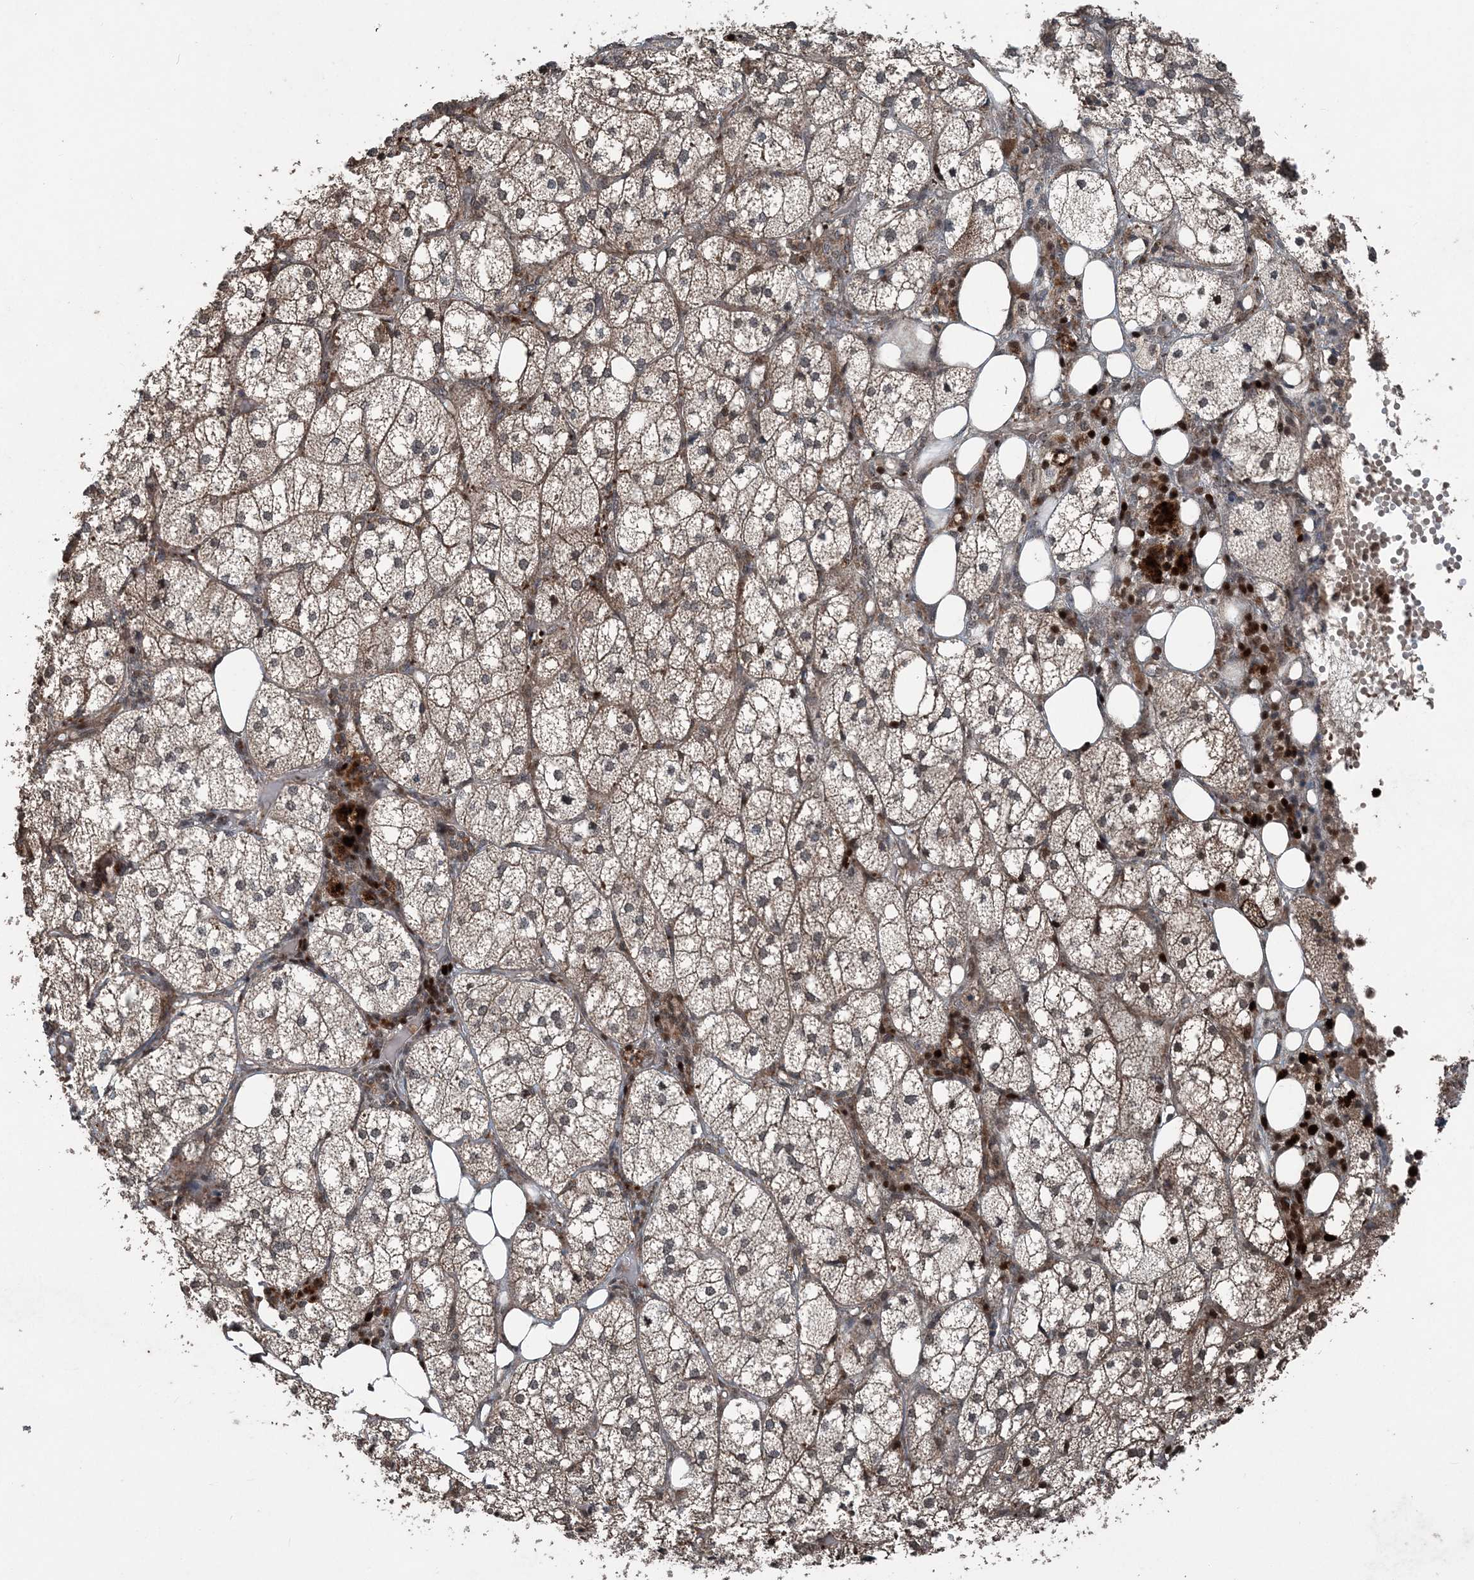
{"staining": {"intensity": "moderate", "quantity": "25%-75%", "location": "cytoplasmic/membranous,nuclear"}, "tissue": "adrenal gland", "cell_type": "Glandular cells", "image_type": "normal", "snomed": [{"axis": "morphology", "description": "Normal tissue, NOS"}, {"axis": "topography", "description": "Adrenal gland"}], "caption": "Protein staining of normal adrenal gland shows moderate cytoplasmic/membranous,nuclear expression in about 25%-75% of glandular cells.", "gene": "CFL1", "patient": {"sex": "female", "age": 61}}